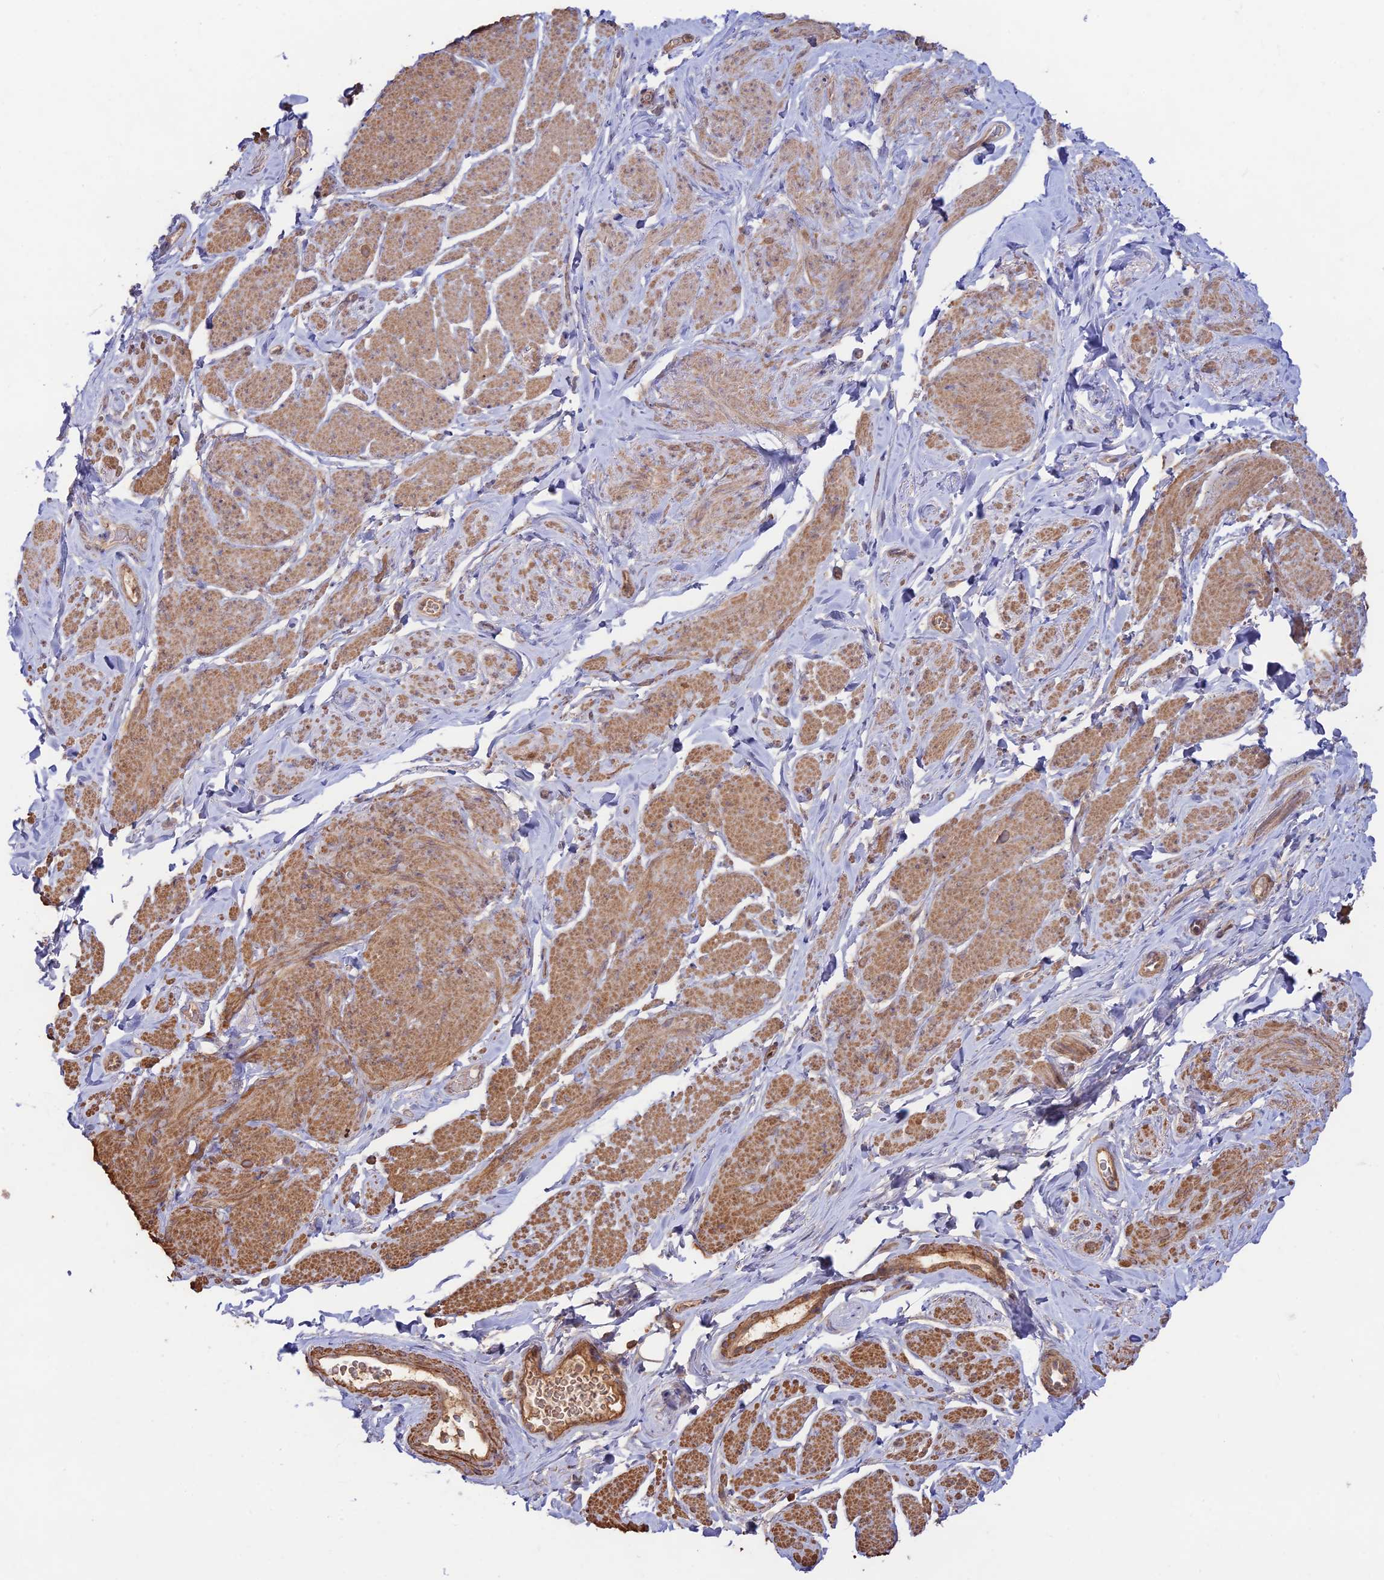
{"staining": {"intensity": "moderate", "quantity": "25%-75%", "location": "cytoplasmic/membranous"}, "tissue": "smooth muscle", "cell_type": "Smooth muscle cells", "image_type": "normal", "snomed": [{"axis": "morphology", "description": "Normal tissue, NOS"}, {"axis": "topography", "description": "Smooth muscle"}, {"axis": "topography", "description": "Peripheral nerve tissue"}], "caption": "Immunohistochemical staining of unremarkable human smooth muscle displays 25%-75% levels of moderate cytoplasmic/membranous protein staining in approximately 25%-75% of smooth muscle cells.", "gene": "CLCF1", "patient": {"sex": "male", "age": 69}}